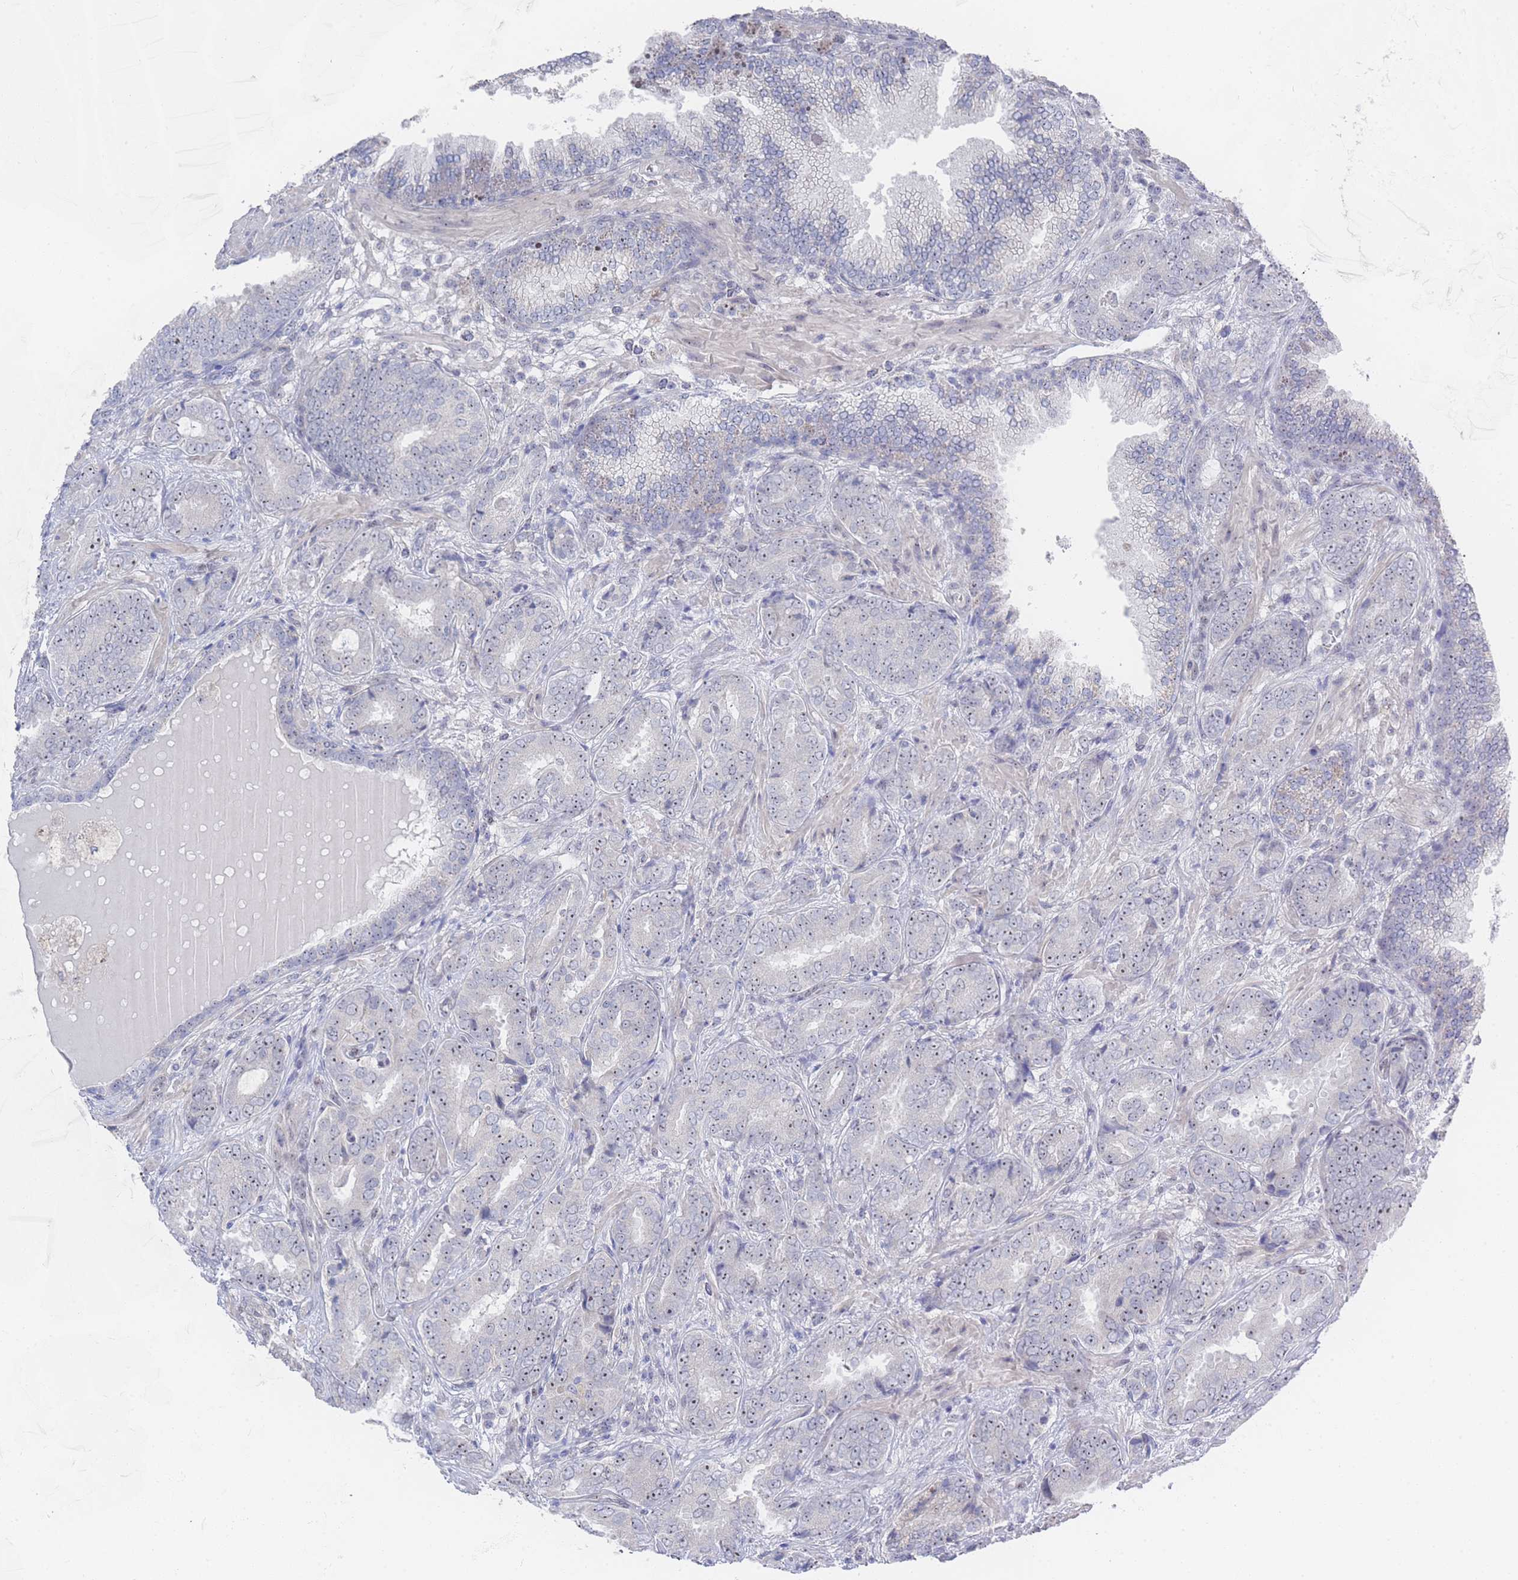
{"staining": {"intensity": "weak", "quantity": "25%-75%", "location": "nuclear"}, "tissue": "prostate cancer", "cell_type": "Tumor cells", "image_type": "cancer", "snomed": [{"axis": "morphology", "description": "Adenocarcinoma, High grade"}, {"axis": "topography", "description": "Prostate"}], "caption": "Prostate cancer (adenocarcinoma (high-grade)) stained for a protein (brown) displays weak nuclear positive positivity in approximately 25%-75% of tumor cells.", "gene": "ZNF142", "patient": {"sex": "male", "age": 71}}